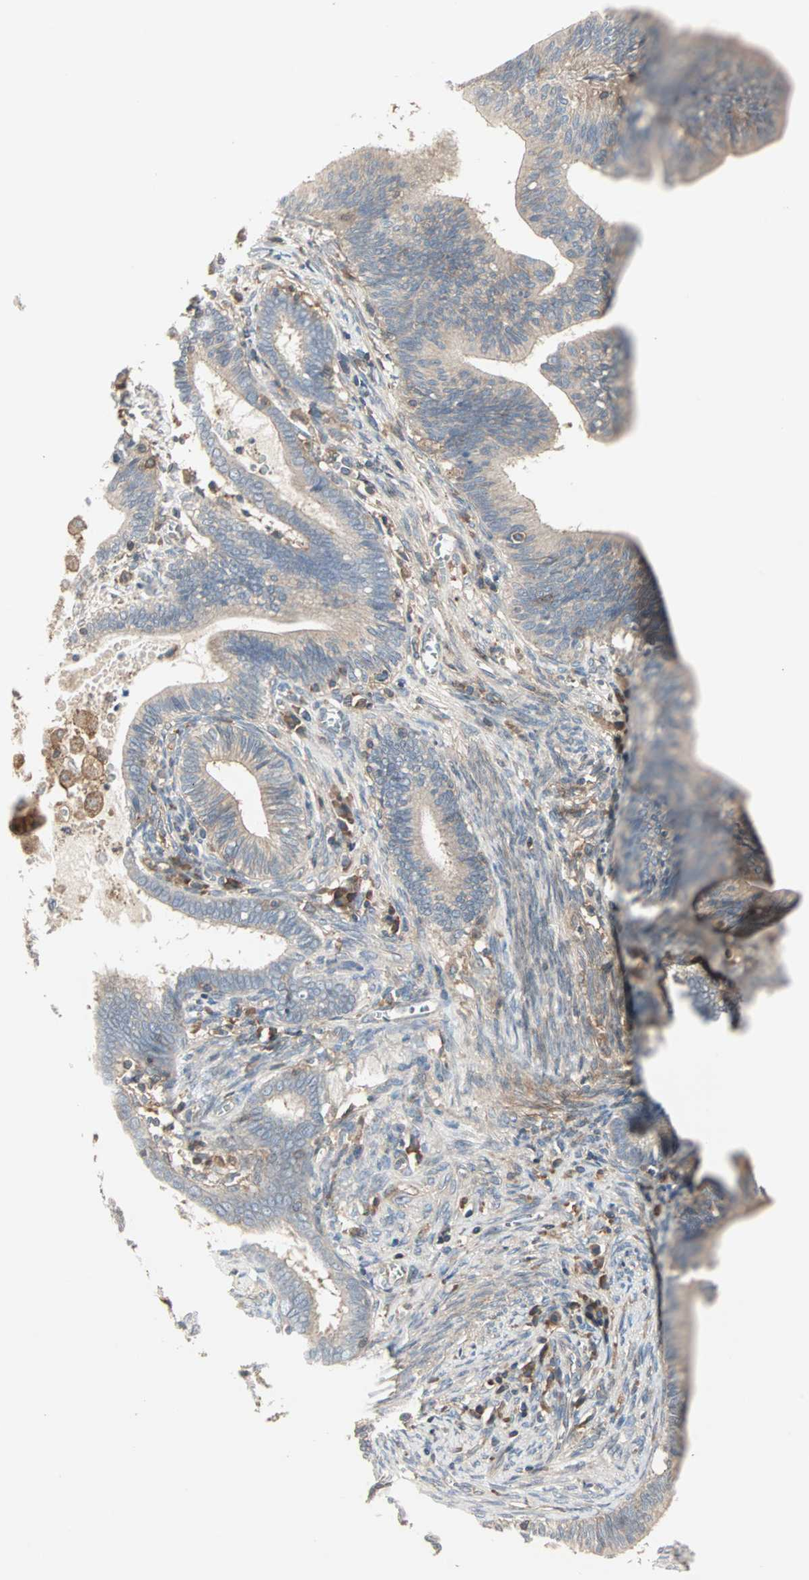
{"staining": {"intensity": "weak", "quantity": ">75%", "location": "cytoplasmic/membranous"}, "tissue": "cervical cancer", "cell_type": "Tumor cells", "image_type": "cancer", "snomed": [{"axis": "morphology", "description": "Adenocarcinoma, NOS"}, {"axis": "topography", "description": "Cervix"}], "caption": "Immunohistochemistry (DAB (3,3'-diaminobenzidine)) staining of human cervical cancer reveals weak cytoplasmic/membranous protein expression in about >75% of tumor cells.", "gene": "GNAI2", "patient": {"sex": "female", "age": 44}}